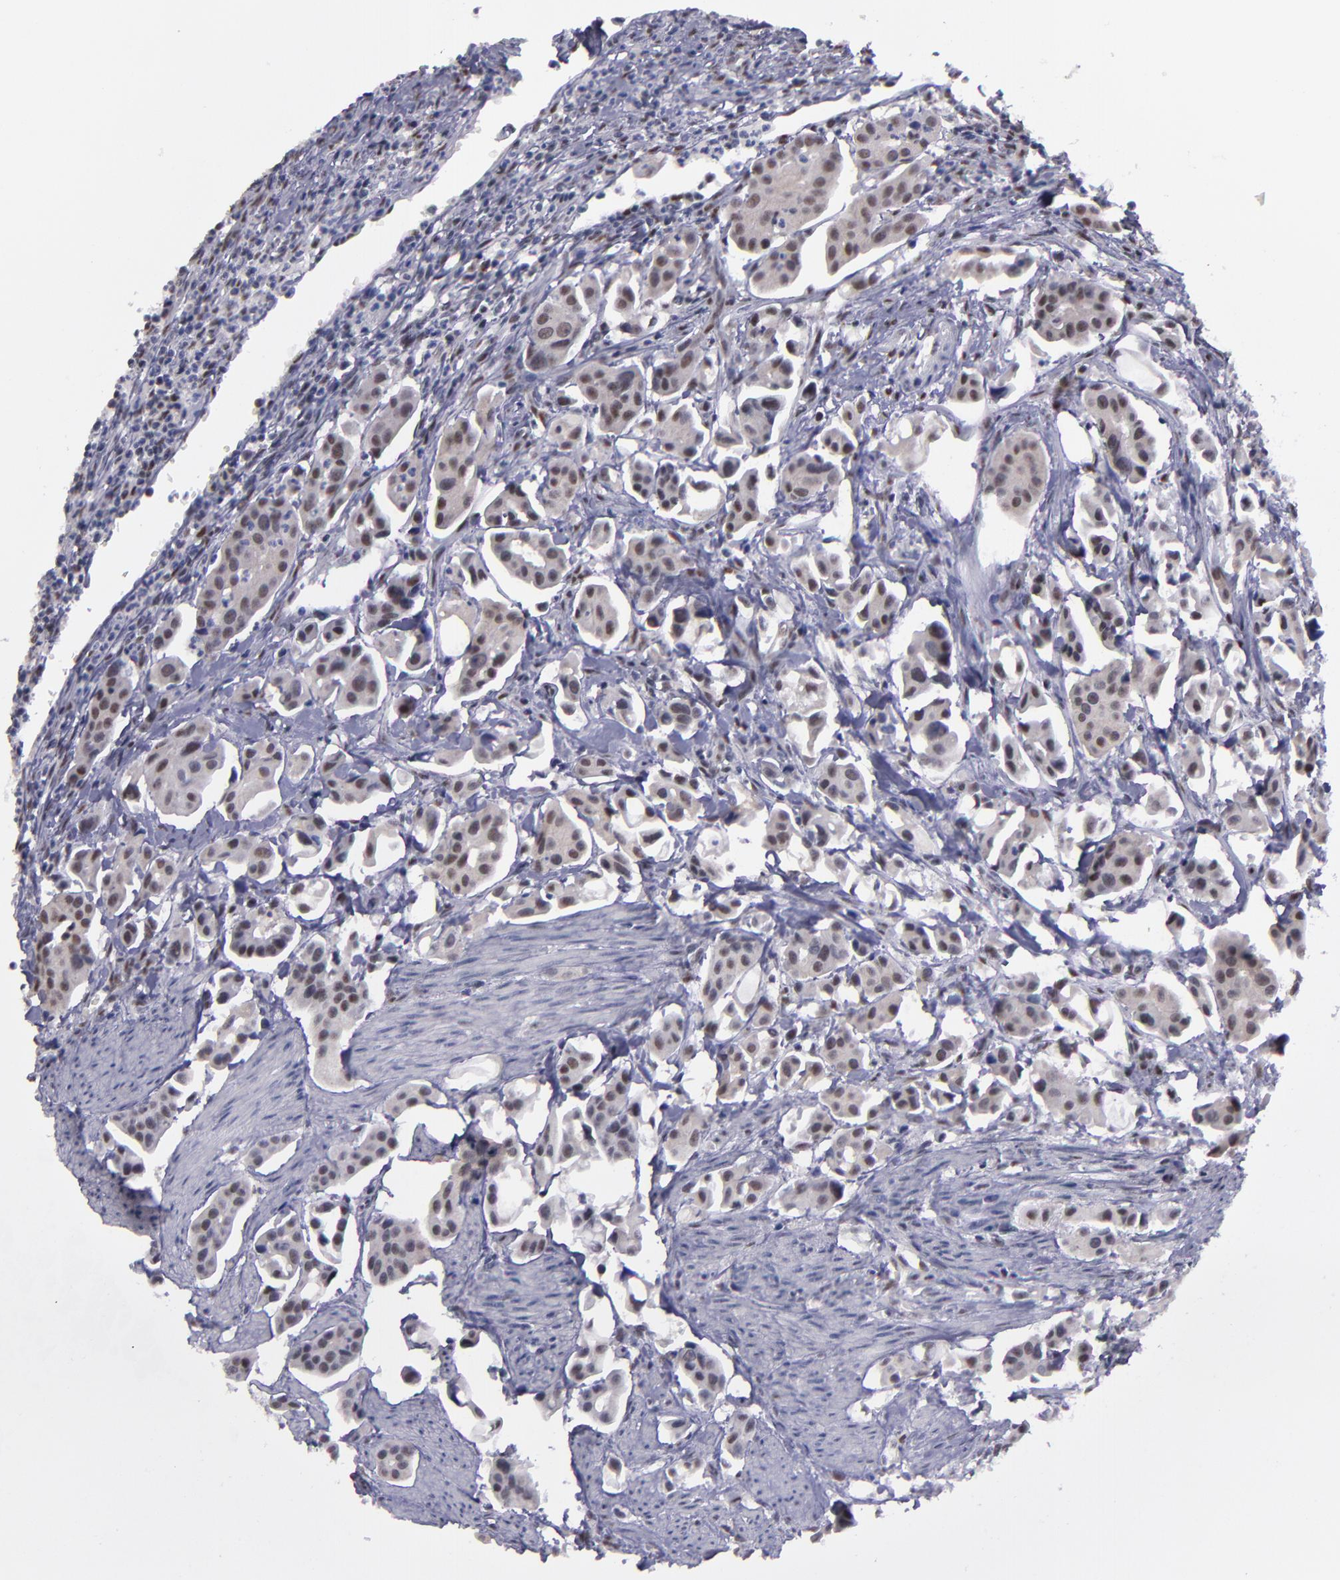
{"staining": {"intensity": "strong", "quantity": ">75%", "location": "nuclear"}, "tissue": "urothelial cancer", "cell_type": "Tumor cells", "image_type": "cancer", "snomed": [{"axis": "morphology", "description": "Urothelial carcinoma, High grade"}, {"axis": "topography", "description": "Urinary bladder"}], "caption": "Human high-grade urothelial carcinoma stained with a protein marker reveals strong staining in tumor cells.", "gene": "OTUB2", "patient": {"sex": "male", "age": 66}}